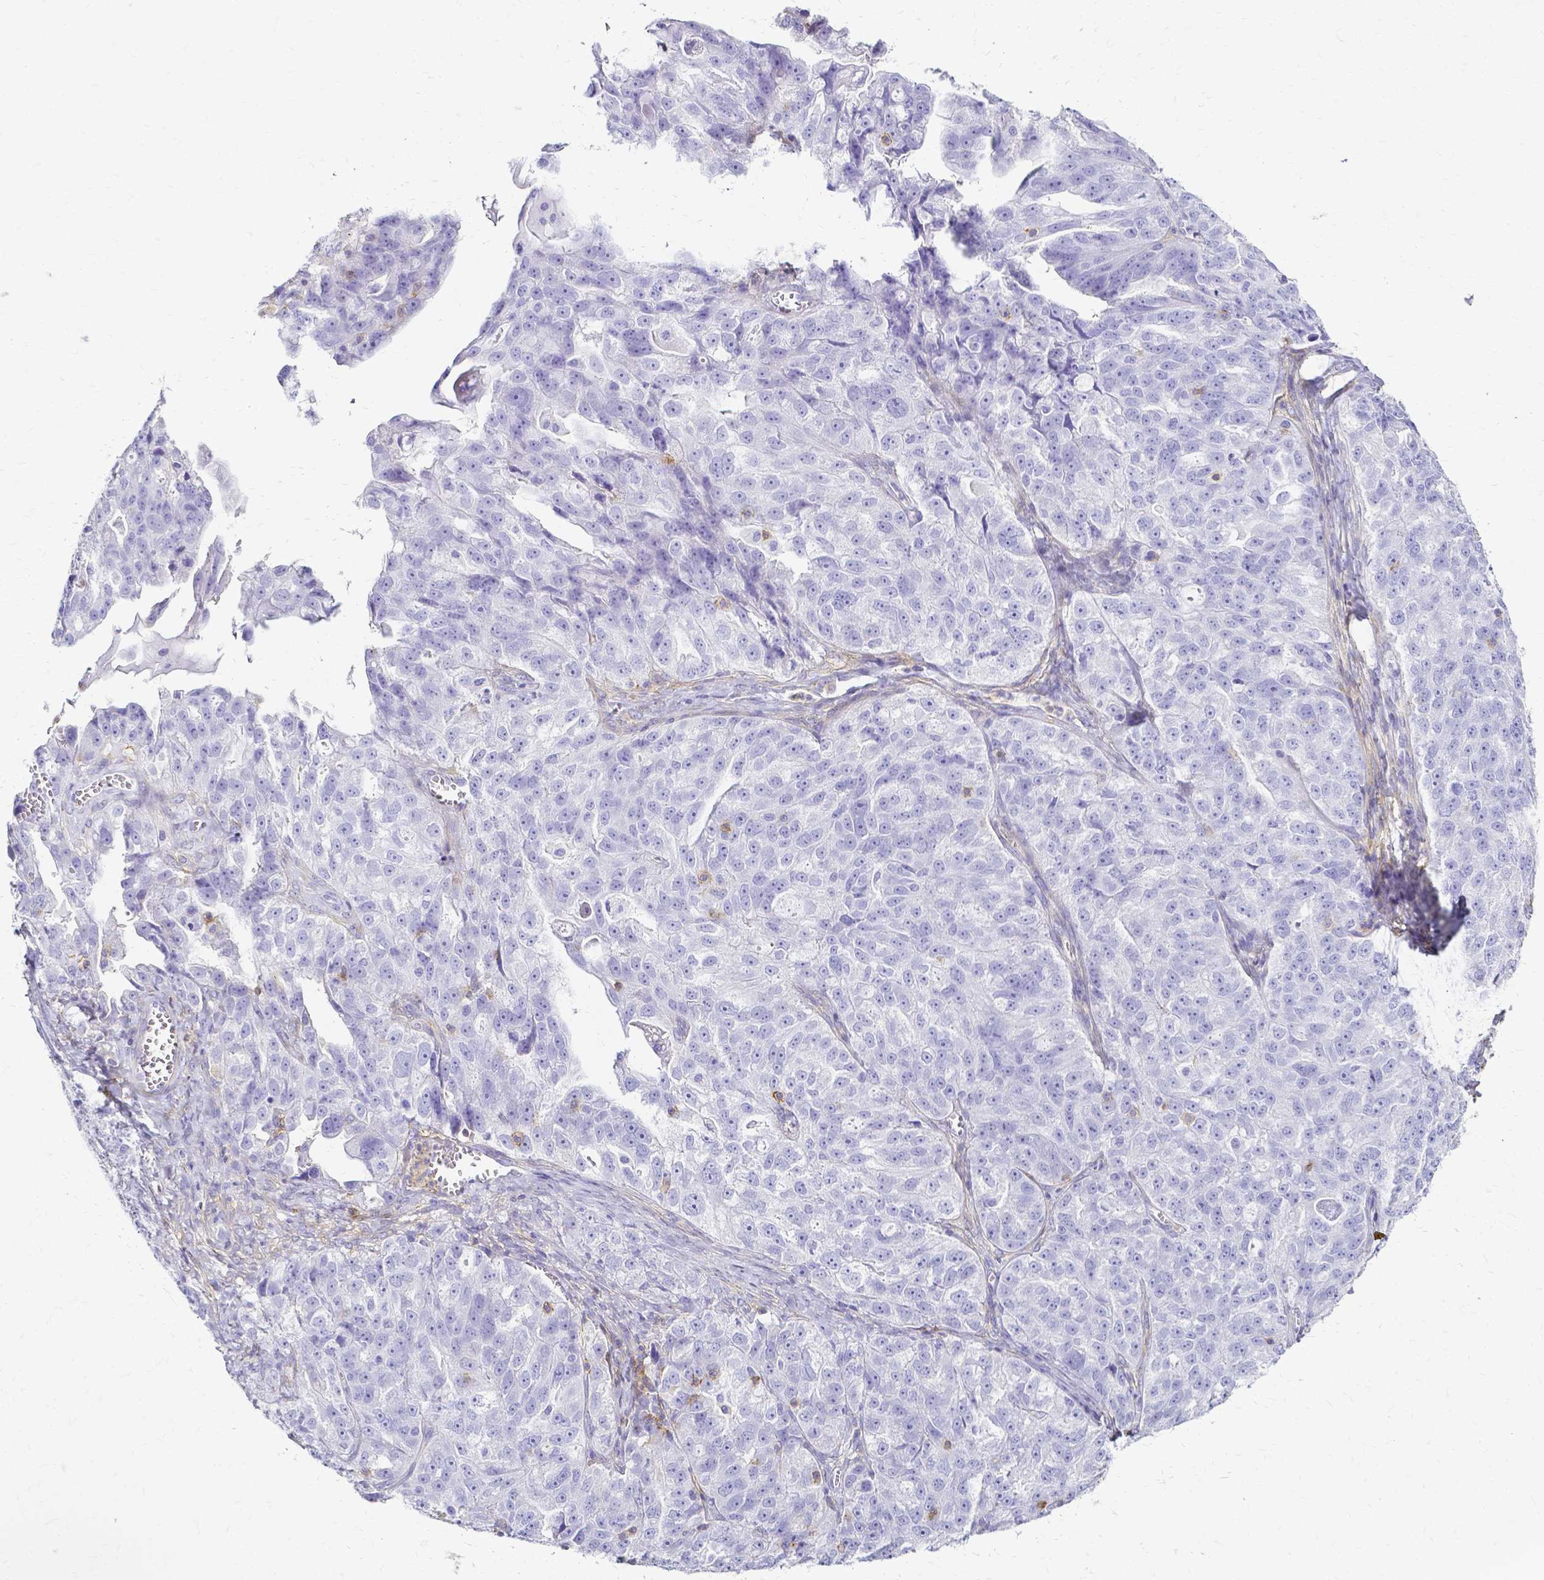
{"staining": {"intensity": "negative", "quantity": "none", "location": "none"}, "tissue": "ovarian cancer", "cell_type": "Tumor cells", "image_type": "cancer", "snomed": [{"axis": "morphology", "description": "Cystadenocarcinoma, serous, NOS"}, {"axis": "topography", "description": "Ovary"}], "caption": "Immunohistochemistry of human ovarian cancer shows no expression in tumor cells. The staining was performed using DAB to visualize the protein expression in brown, while the nuclei were stained in blue with hematoxylin (Magnification: 20x).", "gene": "HSPA12A", "patient": {"sex": "female", "age": 51}}